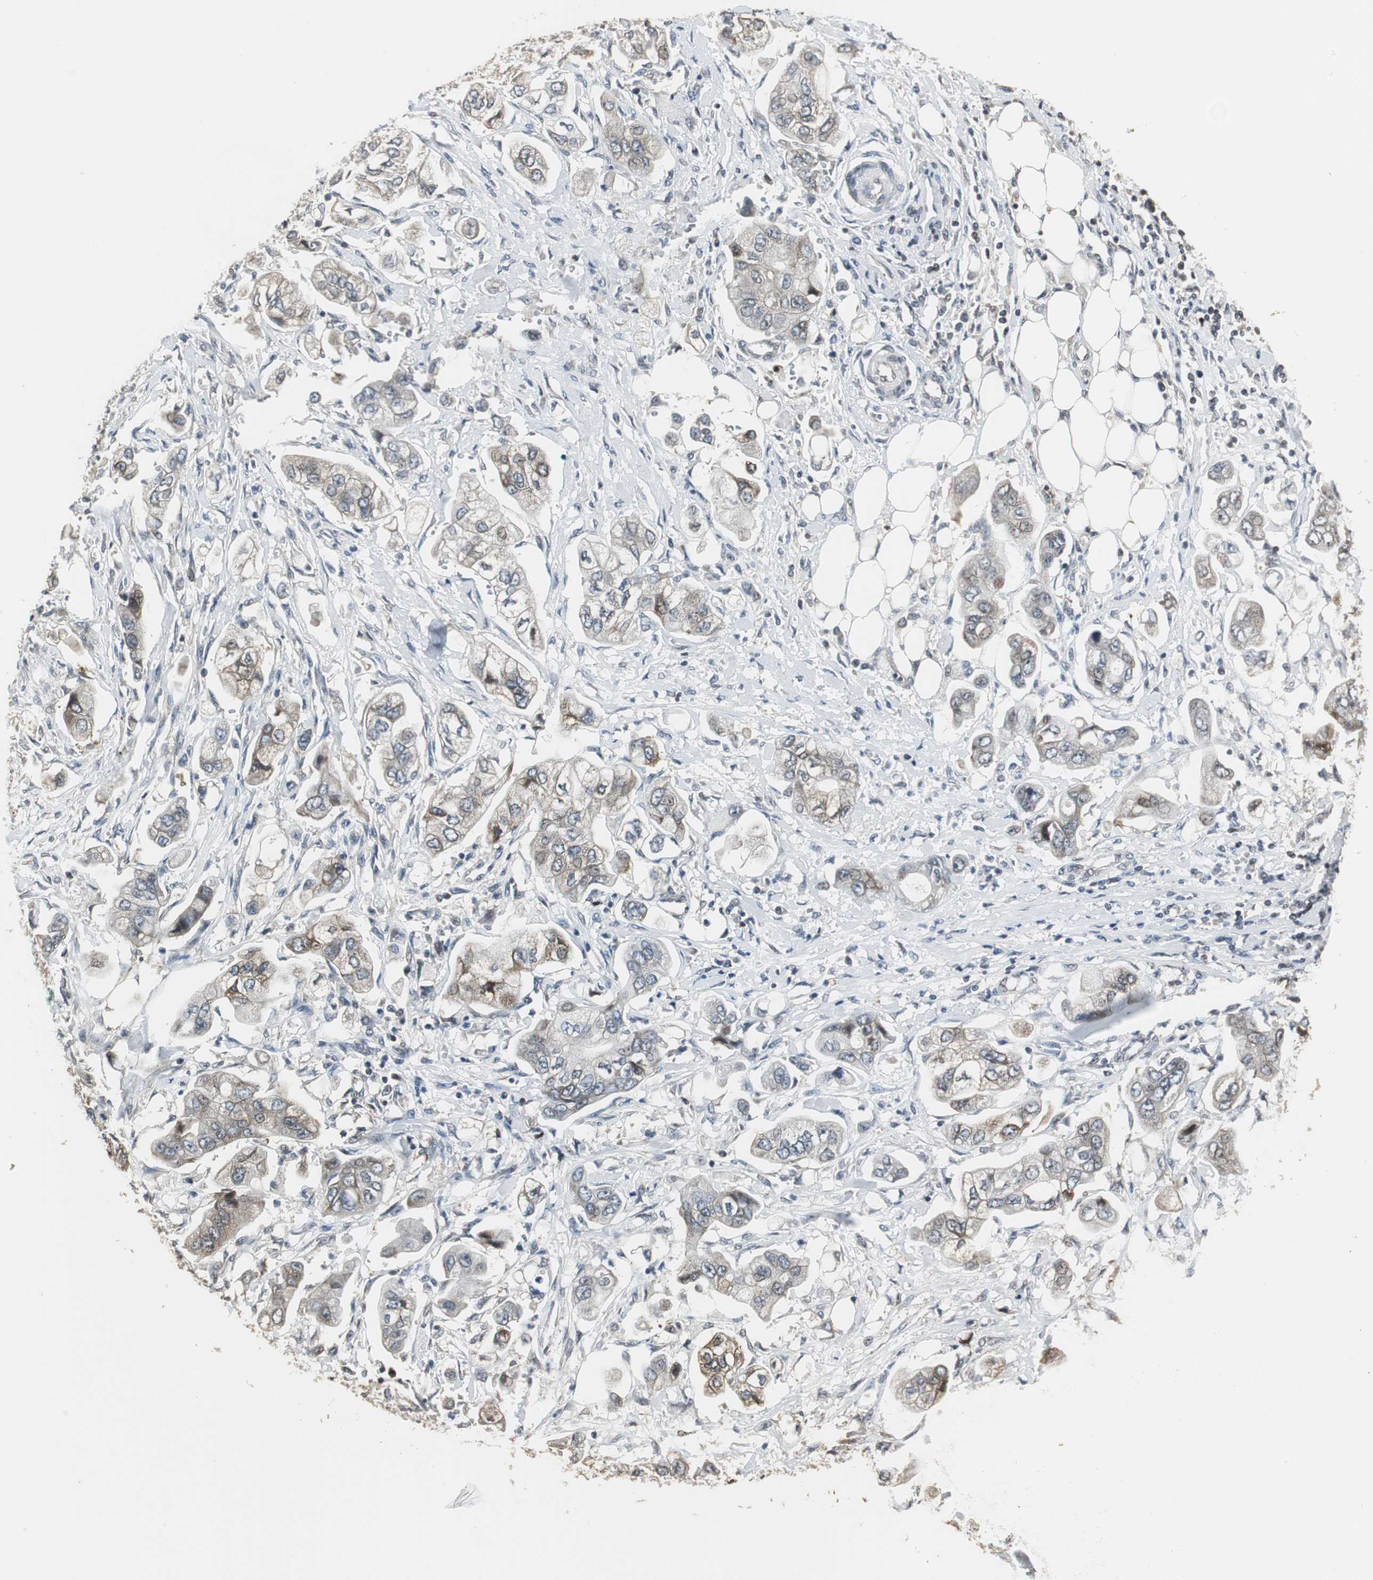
{"staining": {"intensity": "weak", "quantity": "25%-75%", "location": "cytoplasmic/membranous"}, "tissue": "stomach cancer", "cell_type": "Tumor cells", "image_type": "cancer", "snomed": [{"axis": "morphology", "description": "Adenocarcinoma, NOS"}, {"axis": "topography", "description": "Stomach"}], "caption": "Stomach adenocarcinoma stained with immunohistochemistry shows weak cytoplasmic/membranous positivity in about 25%-75% of tumor cells.", "gene": "CCT5", "patient": {"sex": "male", "age": 62}}